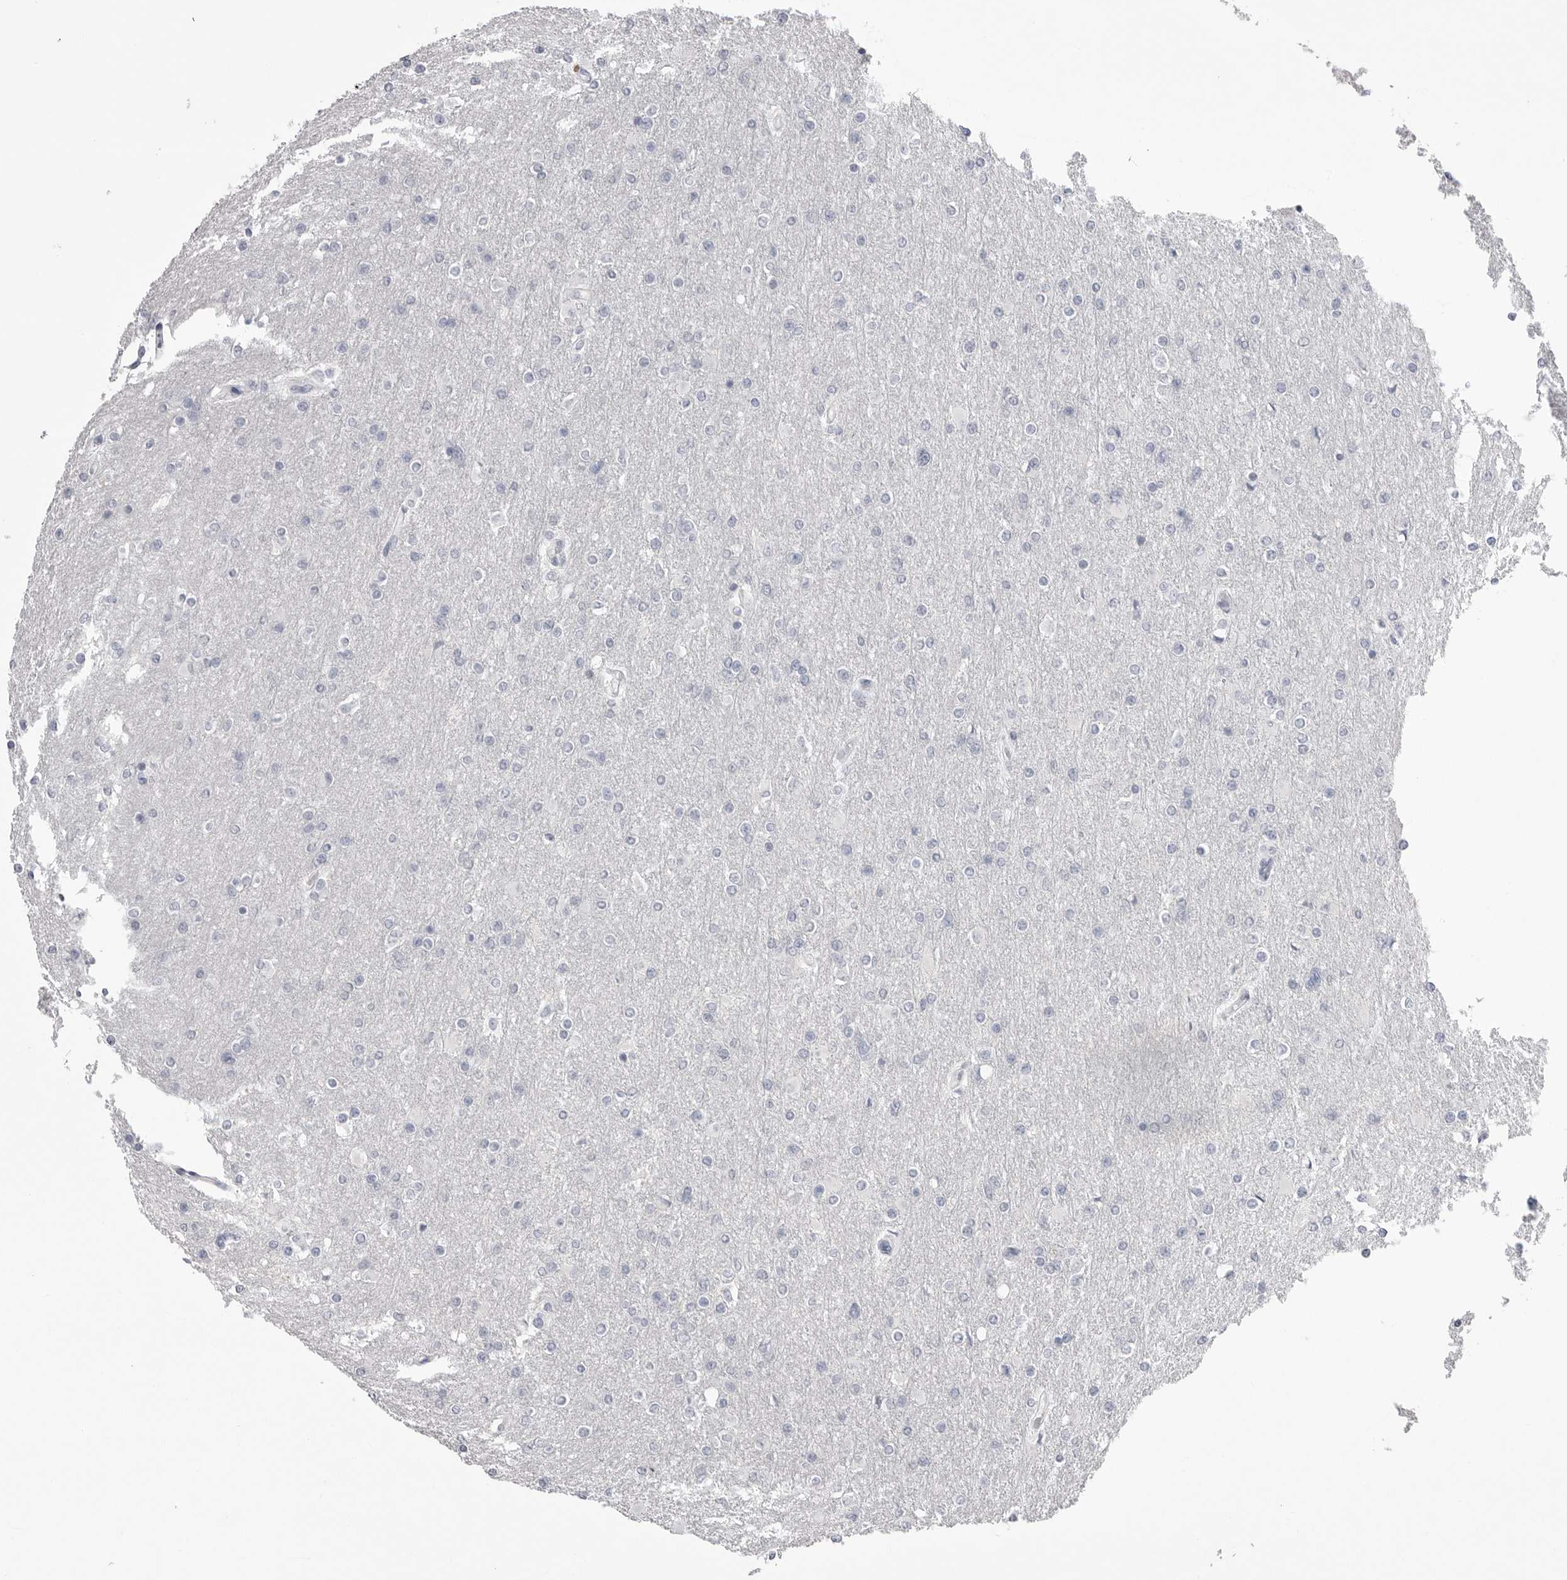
{"staining": {"intensity": "negative", "quantity": "none", "location": "none"}, "tissue": "glioma", "cell_type": "Tumor cells", "image_type": "cancer", "snomed": [{"axis": "morphology", "description": "Glioma, malignant, High grade"}, {"axis": "topography", "description": "Cerebral cortex"}], "caption": "Immunohistochemistry image of neoplastic tissue: human glioma stained with DAB (3,3'-diaminobenzidine) exhibits no significant protein expression in tumor cells. (DAB (3,3'-diaminobenzidine) immunohistochemistry visualized using brightfield microscopy, high magnification).", "gene": "CPB1", "patient": {"sex": "female", "age": 36}}